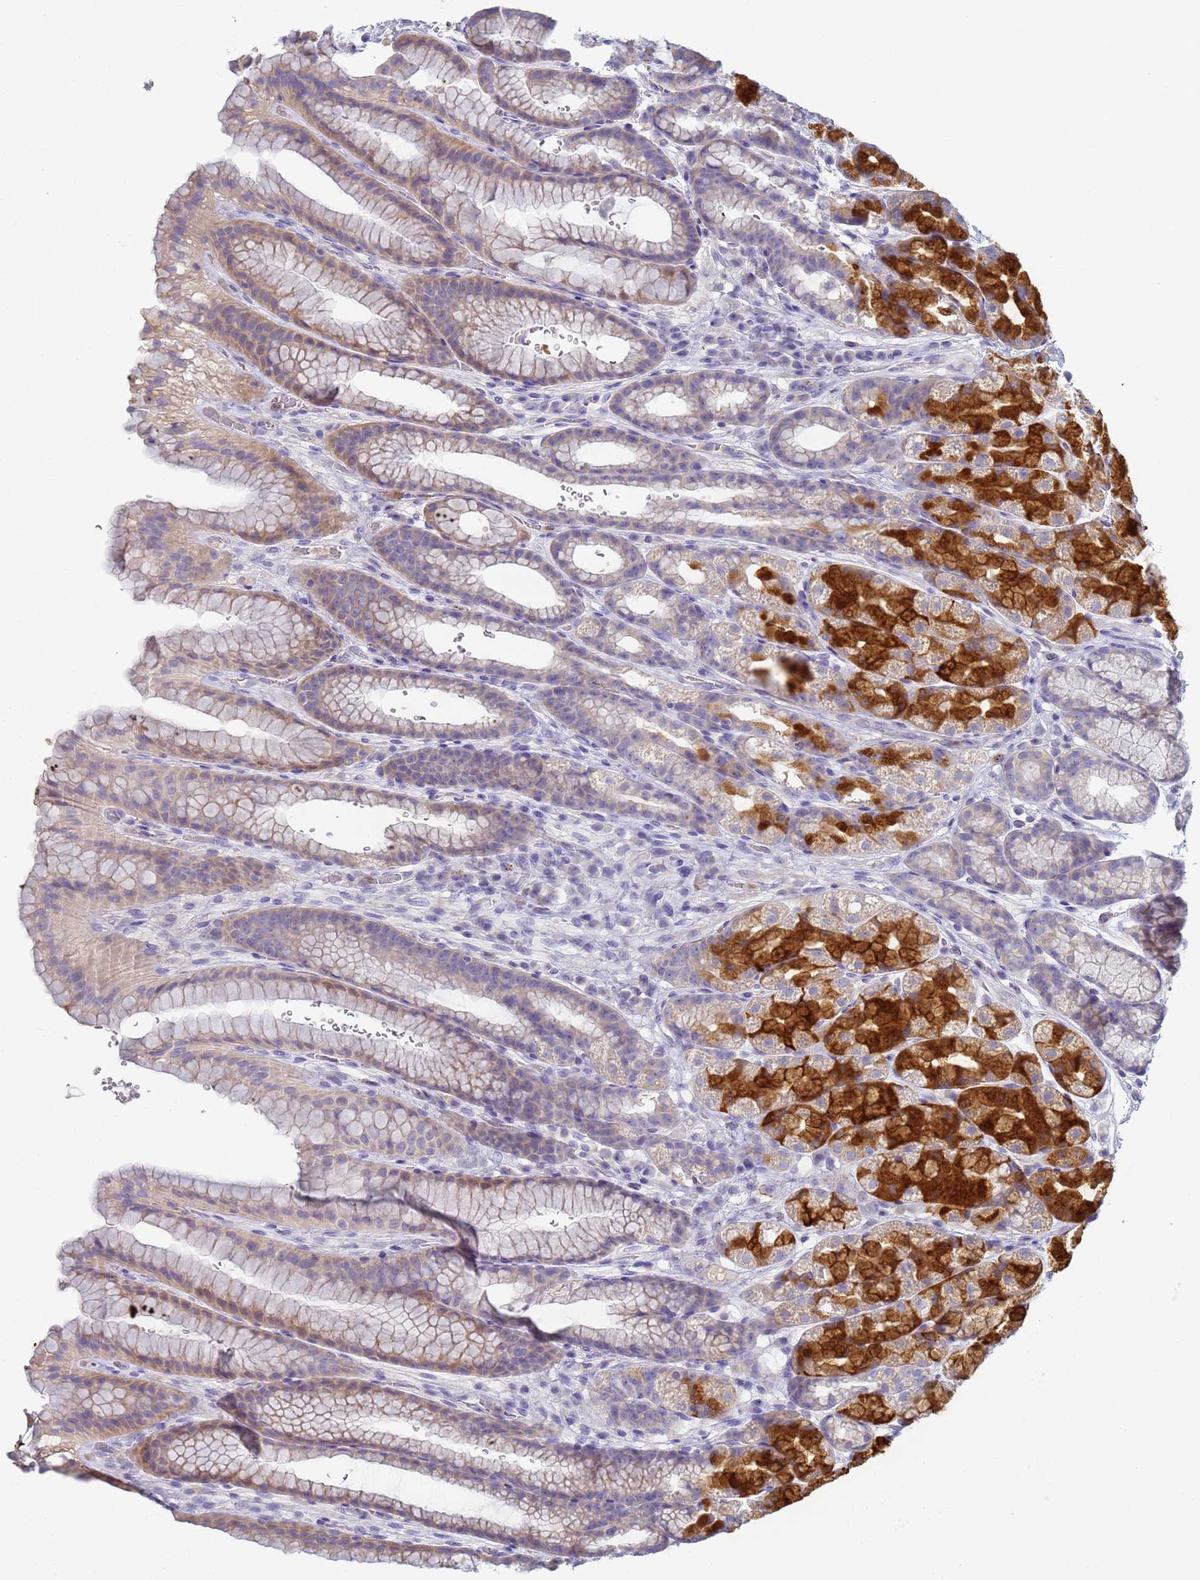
{"staining": {"intensity": "strong", "quantity": "25%-75%", "location": "cytoplasmic/membranous"}, "tissue": "stomach", "cell_type": "Glandular cells", "image_type": "normal", "snomed": [{"axis": "morphology", "description": "Normal tissue, NOS"}, {"axis": "morphology", "description": "Adenocarcinoma, NOS"}, {"axis": "topography", "description": "Stomach"}], "caption": "Glandular cells display high levels of strong cytoplasmic/membranous positivity in approximately 25%-75% of cells in unremarkable human stomach. (Brightfield microscopy of DAB IHC at high magnification).", "gene": "CR1", "patient": {"sex": "male", "age": 57}}